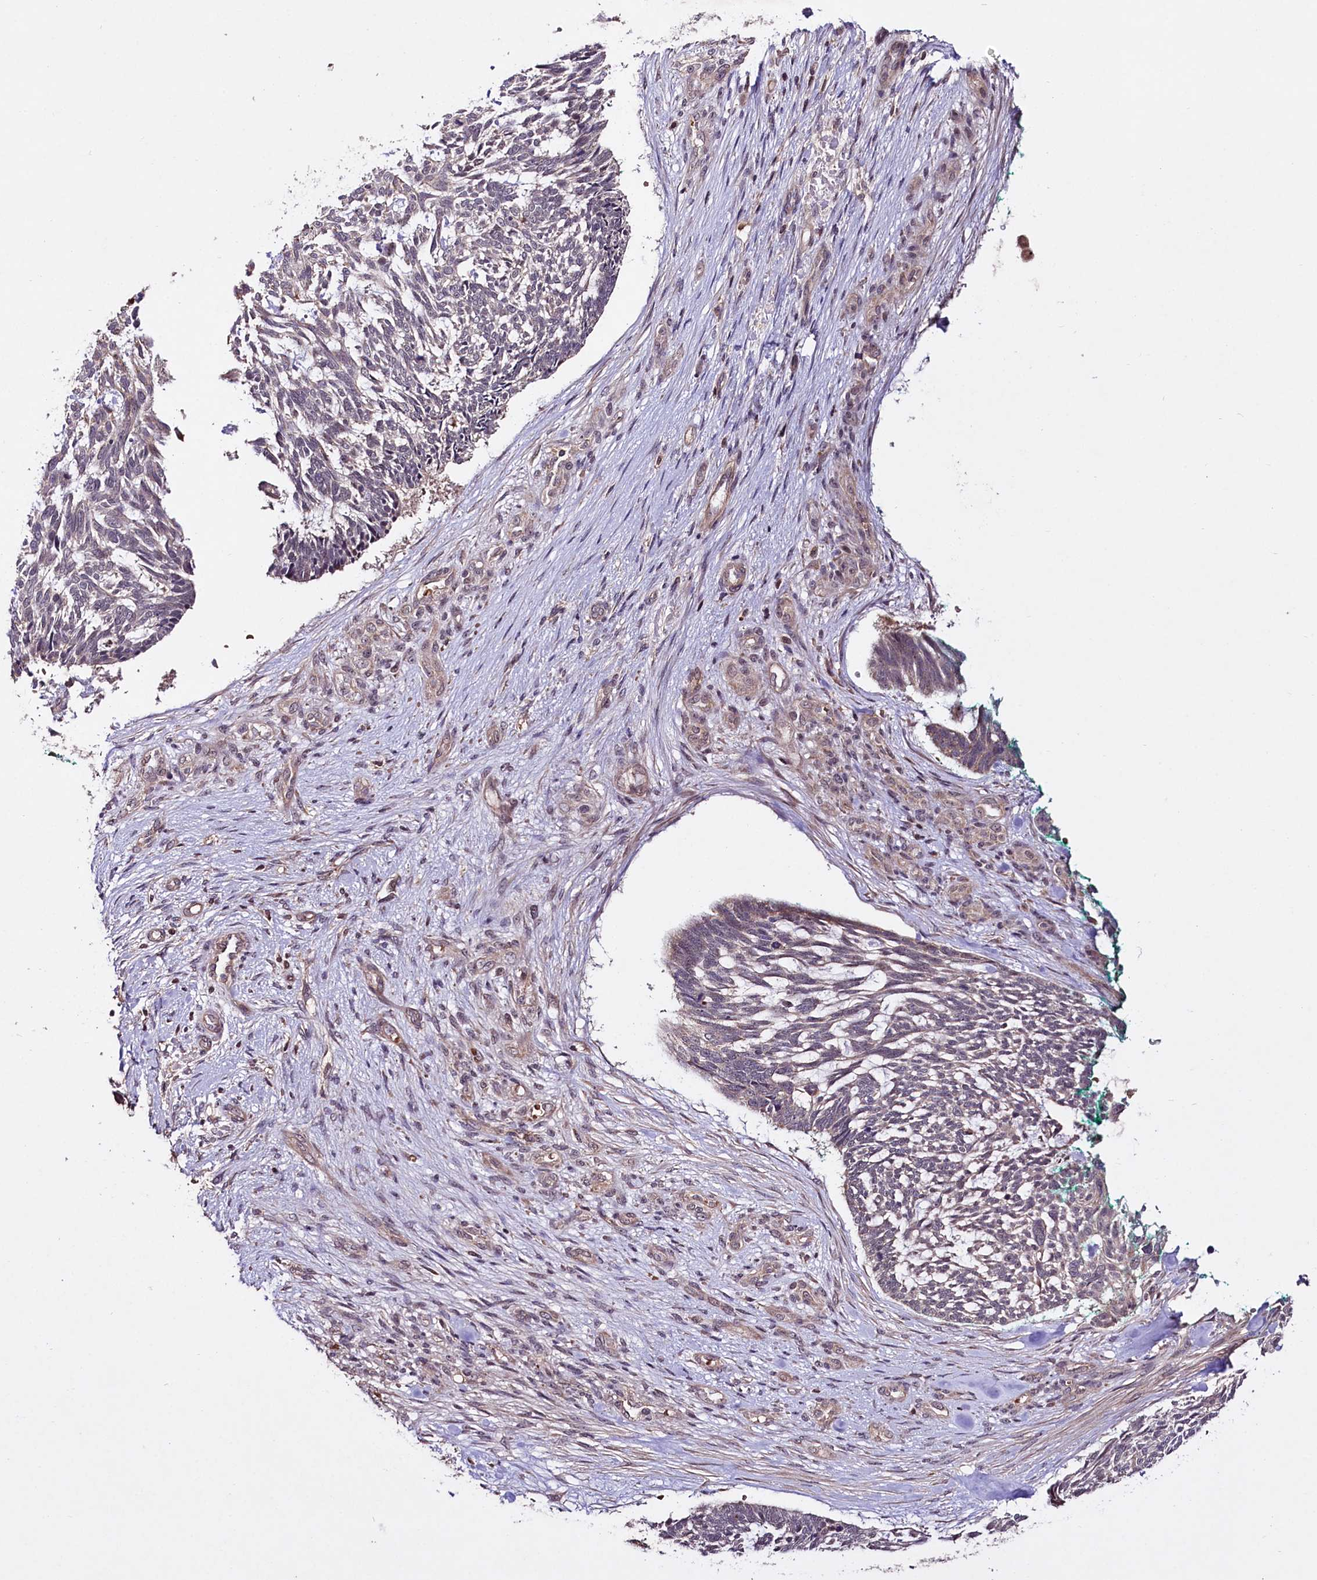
{"staining": {"intensity": "moderate", "quantity": "<25%", "location": "cytoplasmic/membranous"}, "tissue": "skin cancer", "cell_type": "Tumor cells", "image_type": "cancer", "snomed": [{"axis": "morphology", "description": "Basal cell carcinoma"}, {"axis": "topography", "description": "Skin"}], "caption": "Protein expression analysis of skin basal cell carcinoma shows moderate cytoplasmic/membranous positivity in approximately <25% of tumor cells. (DAB IHC, brown staining for protein, blue staining for nuclei).", "gene": "TAFAZZIN", "patient": {"sex": "male", "age": 88}}